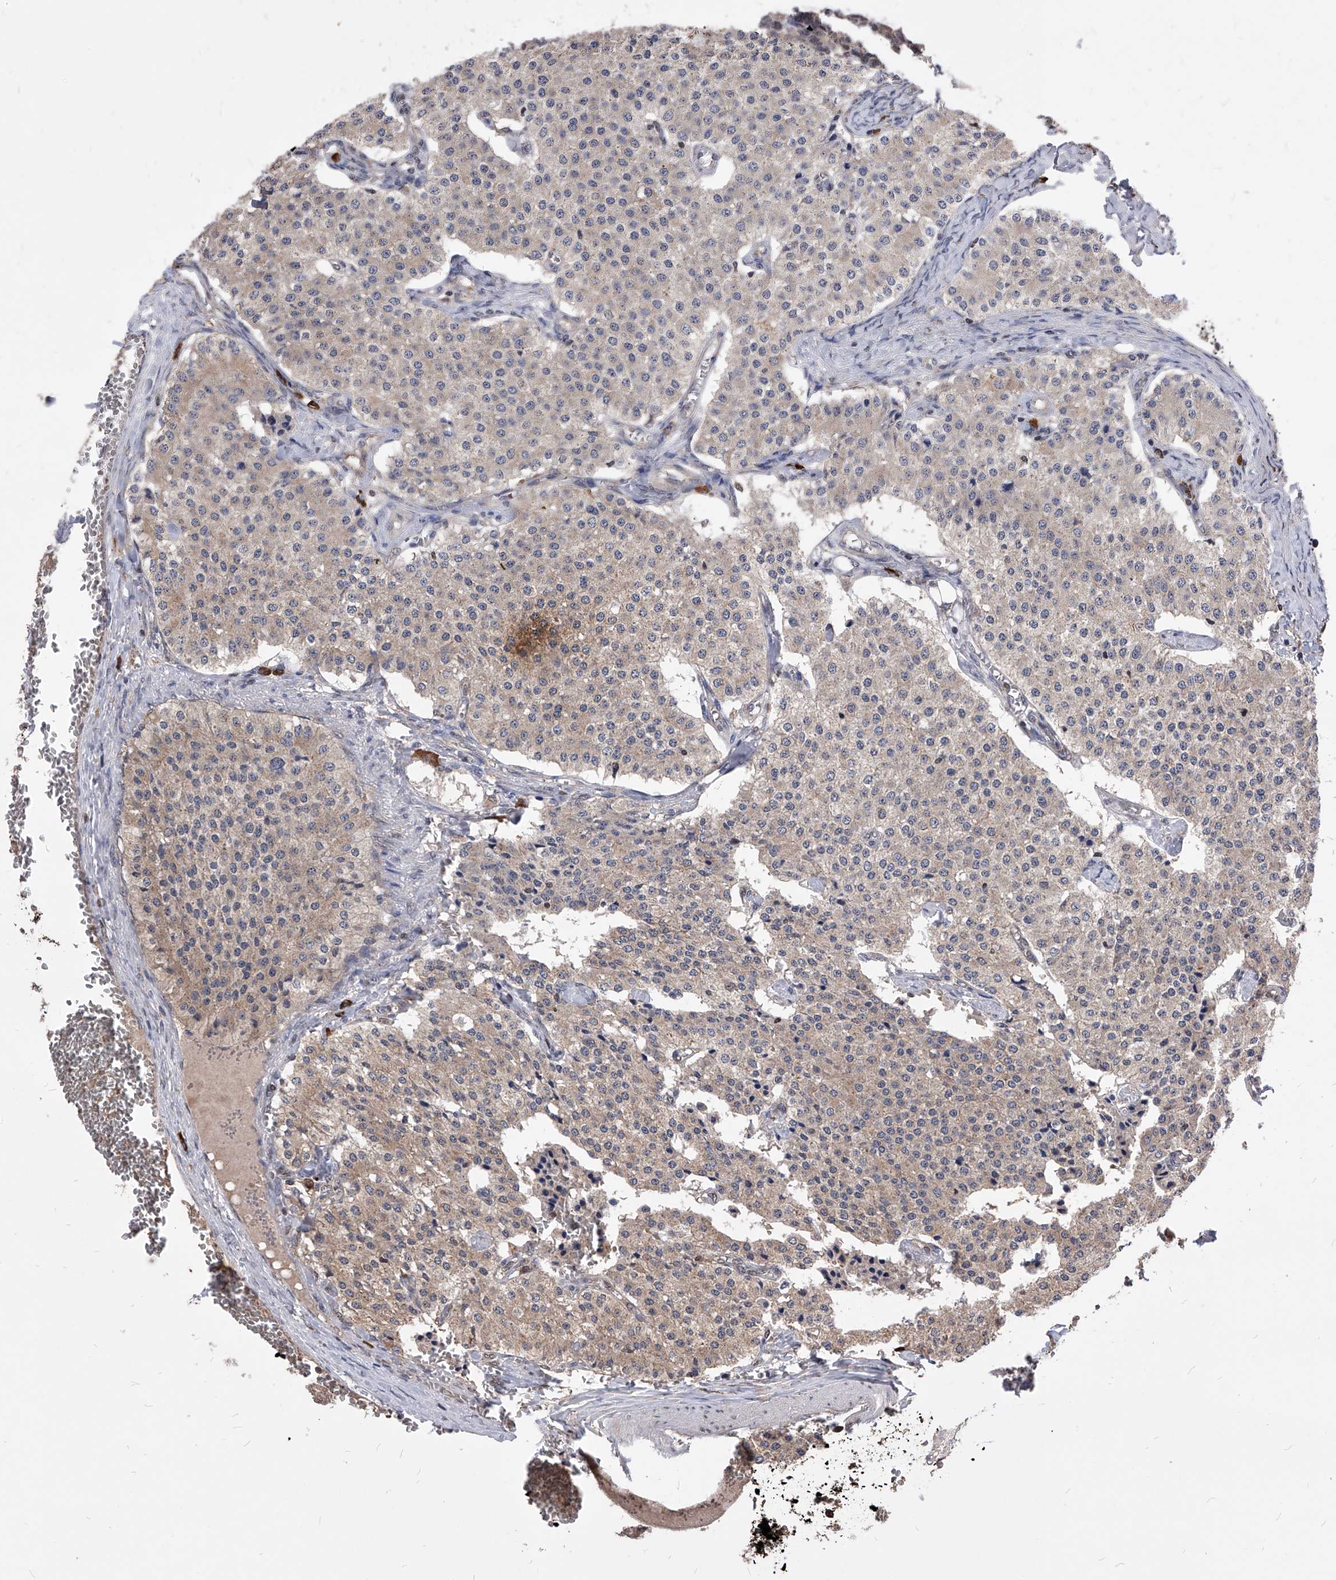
{"staining": {"intensity": "weak", "quantity": "25%-75%", "location": "cytoplasmic/membranous"}, "tissue": "carcinoid", "cell_type": "Tumor cells", "image_type": "cancer", "snomed": [{"axis": "morphology", "description": "Carcinoid, malignant, NOS"}, {"axis": "topography", "description": "Colon"}], "caption": "IHC (DAB) staining of human carcinoid (malignant) exhibits weak cytoplasmic/membranous protein staining in approximately 25%-75% of tumor cells.", "gene": "ID1", "patient": {"sex": "female", "age": 52}}